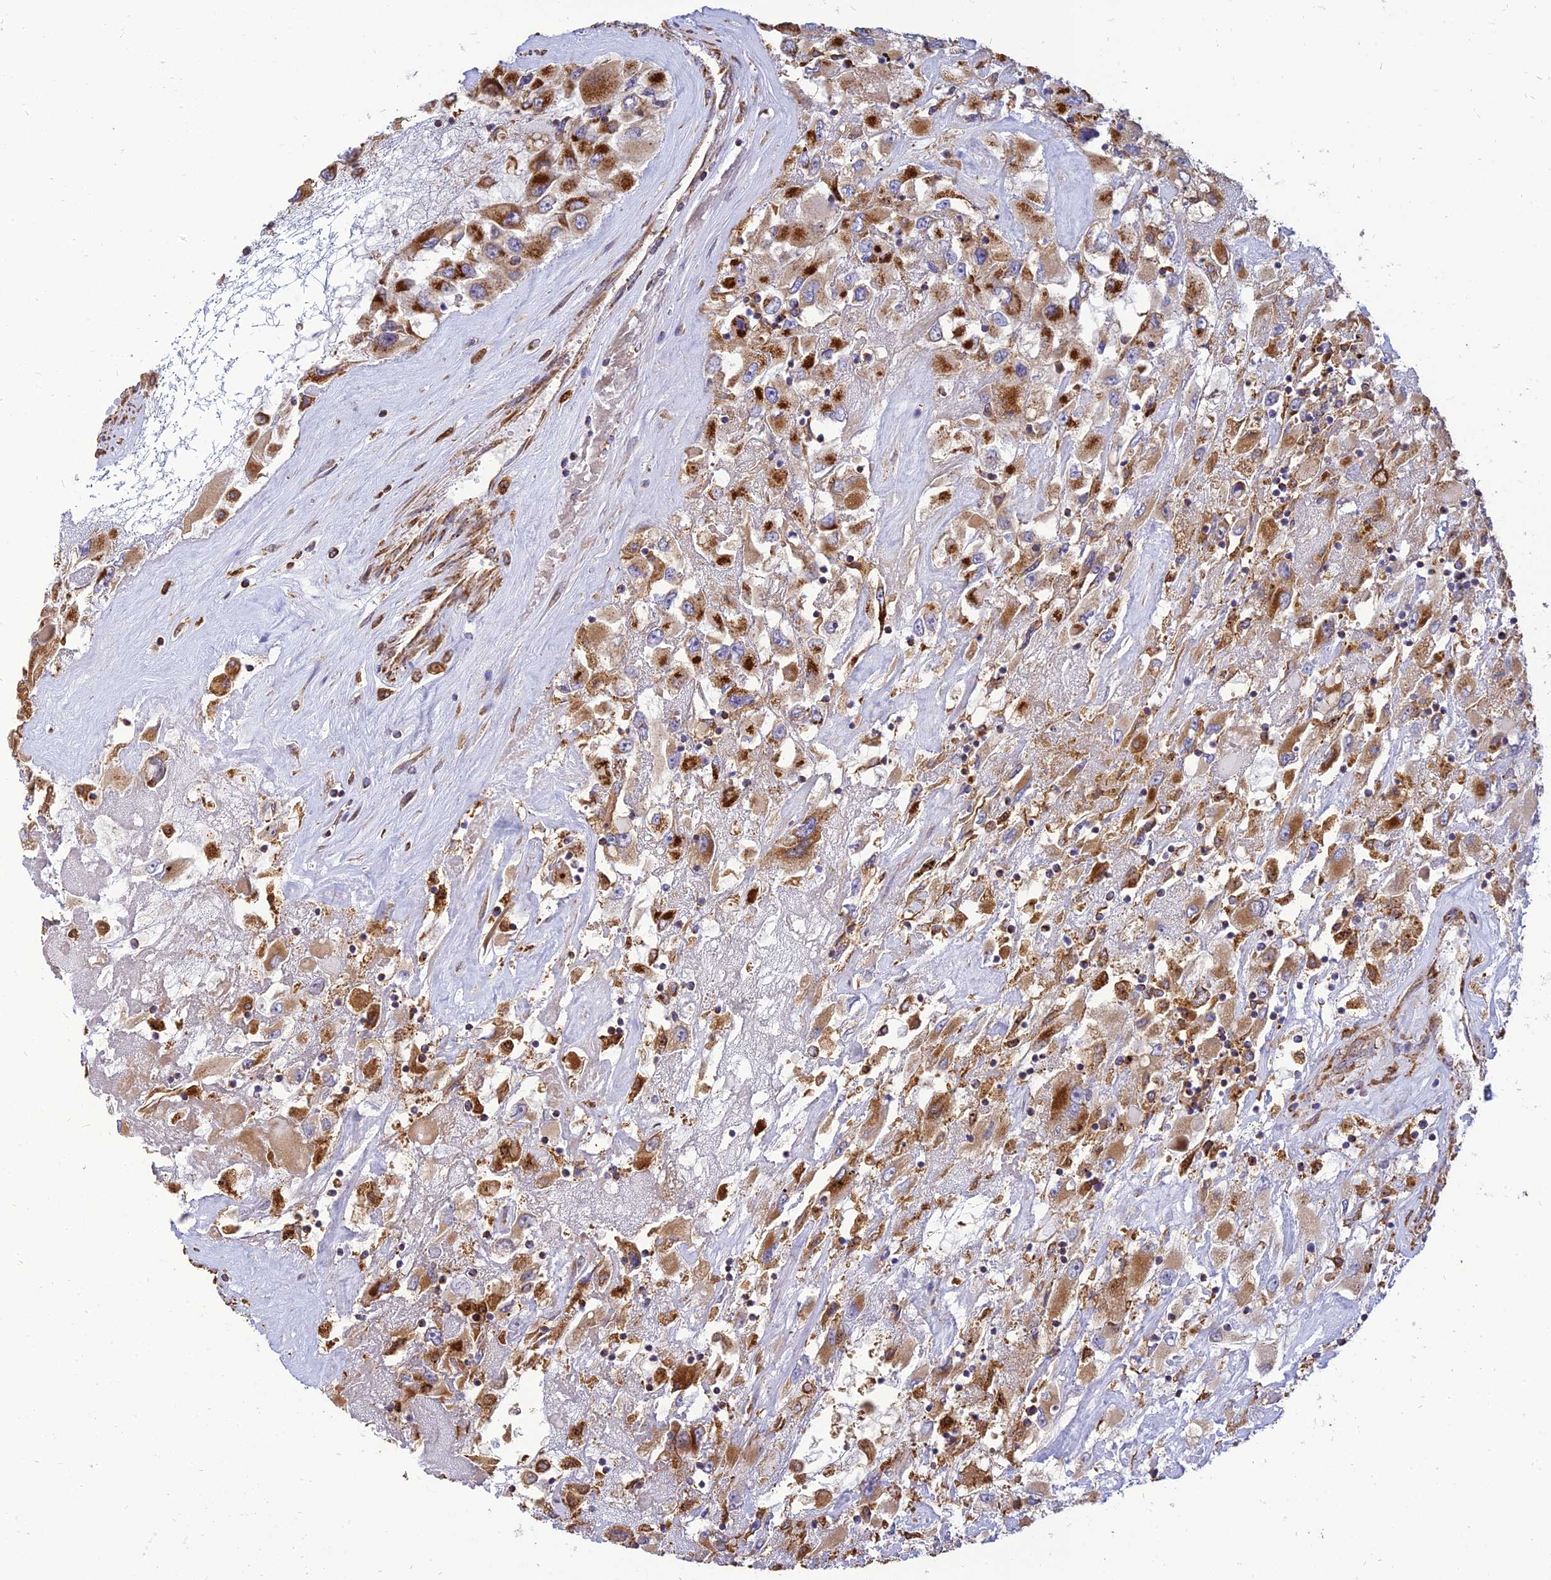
{"staining": {"intensity": "strong", "quantity": ">75%", "location": "cytoplasmic/membranous"}, "tissue": "renal cancer", "cell_type": "Tumor cells", "image_type": "cancer", "snomed": [{"axis": "morphology", "description": "Adenocarcinoma, NOS"}, {"axis": "topography", "description": "Kidney"}], "caption": "Tumor cells exhibit high levels of strong cytoplasmic/membranous expression in about >75% of cells in renal cancer.", "gene": "THUMPD2", "patient": {"sex": "female", "age": 52}}